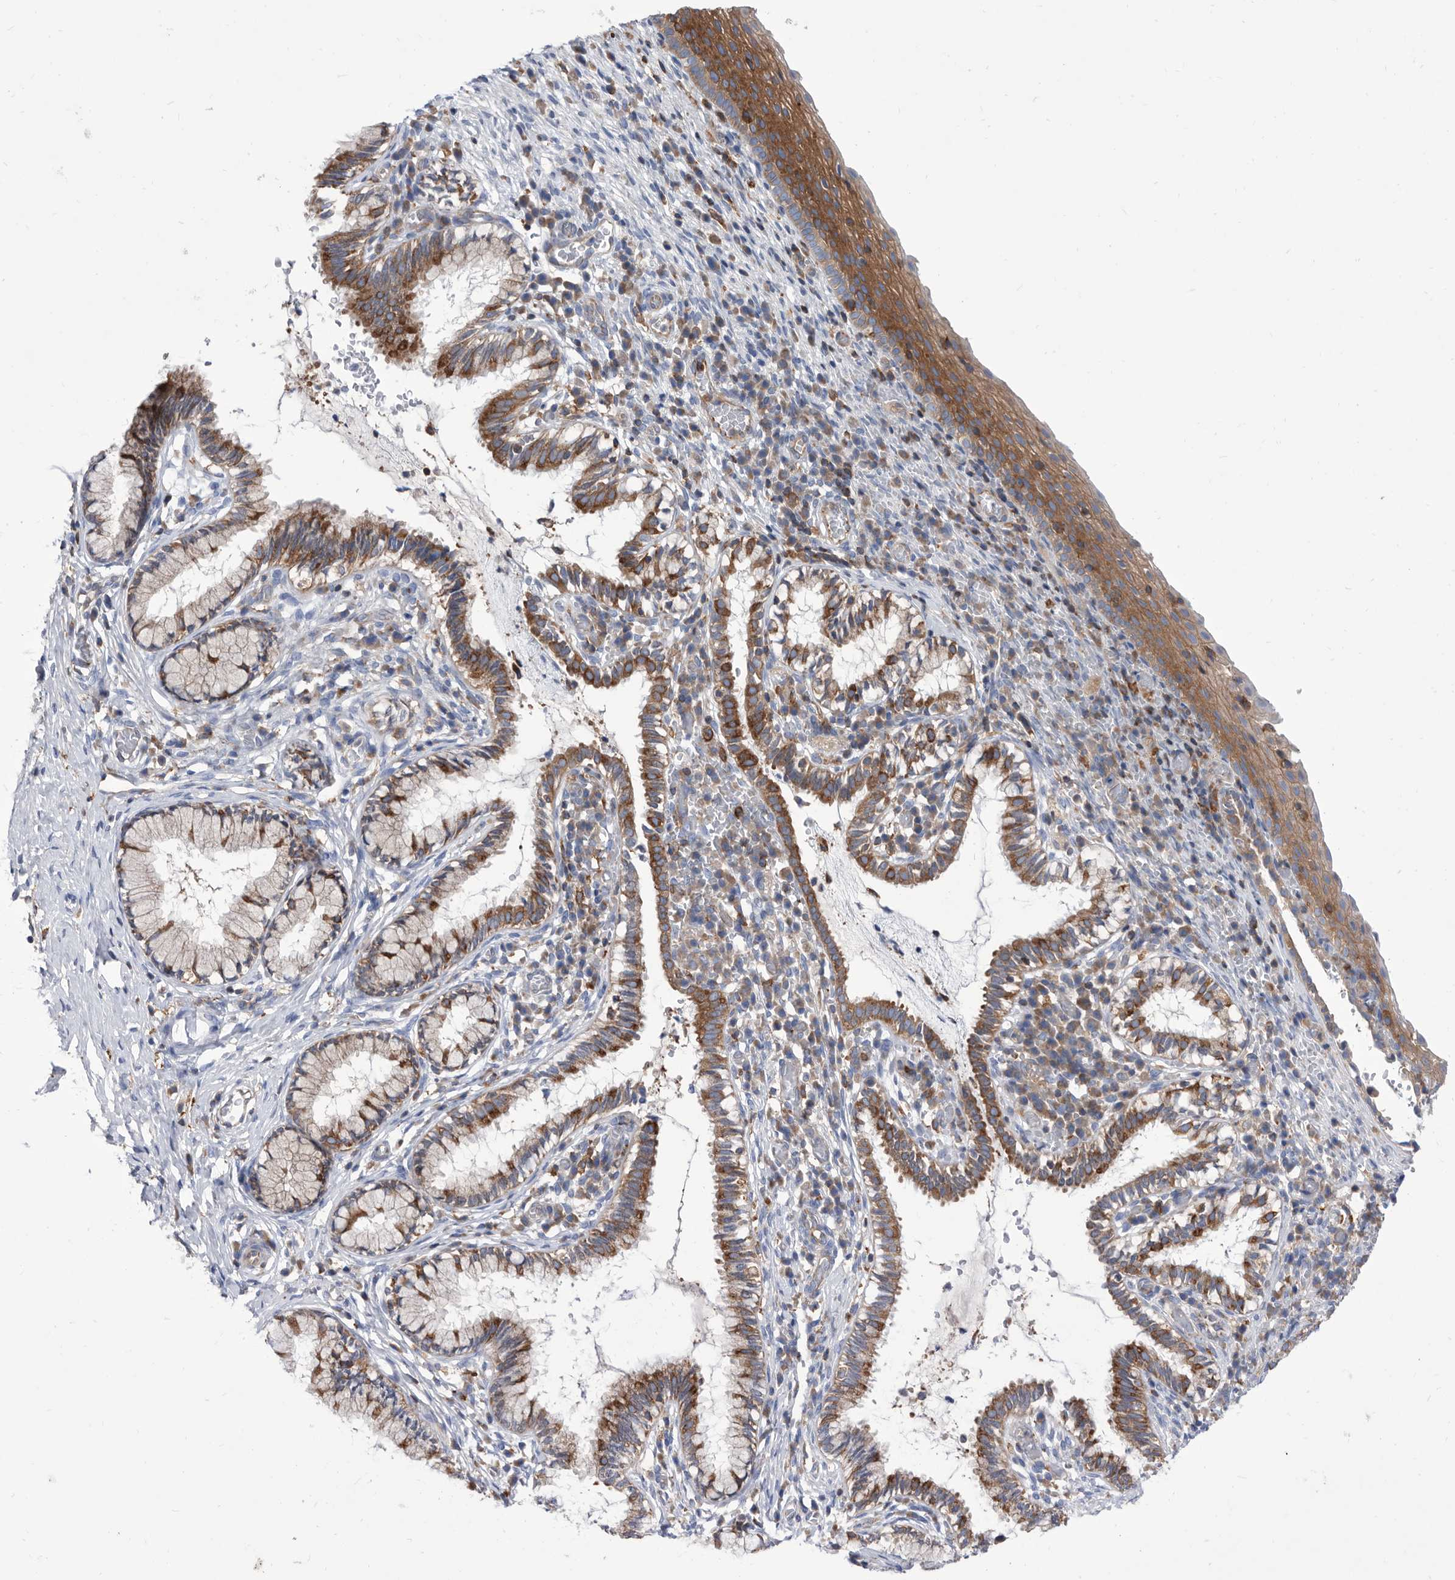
{"staining": {"intensity": "moderate", "quantity": "25%-75%", "location": "cytoplasmic/membranous"}, "tissue": "cervix", "cell_type": "Glandular cells", "image_type": "normal", "snomed": [{"axis": "morphology", "description": "Normal tissue, NOS"}, {"axis": "topography", "description": "Cervix"}], "caption": "Brown immunohistochemical staining in unremarkable cervix demonstrates moderate cytoplasmic/membranous expression in about 25%-75% of glandular cells. Immunohistochemistry stains the protein of interest in brown and the nuclei are stained blue.", "gene": "SMG7", "patient": {"sex": "female", "age": 27}}